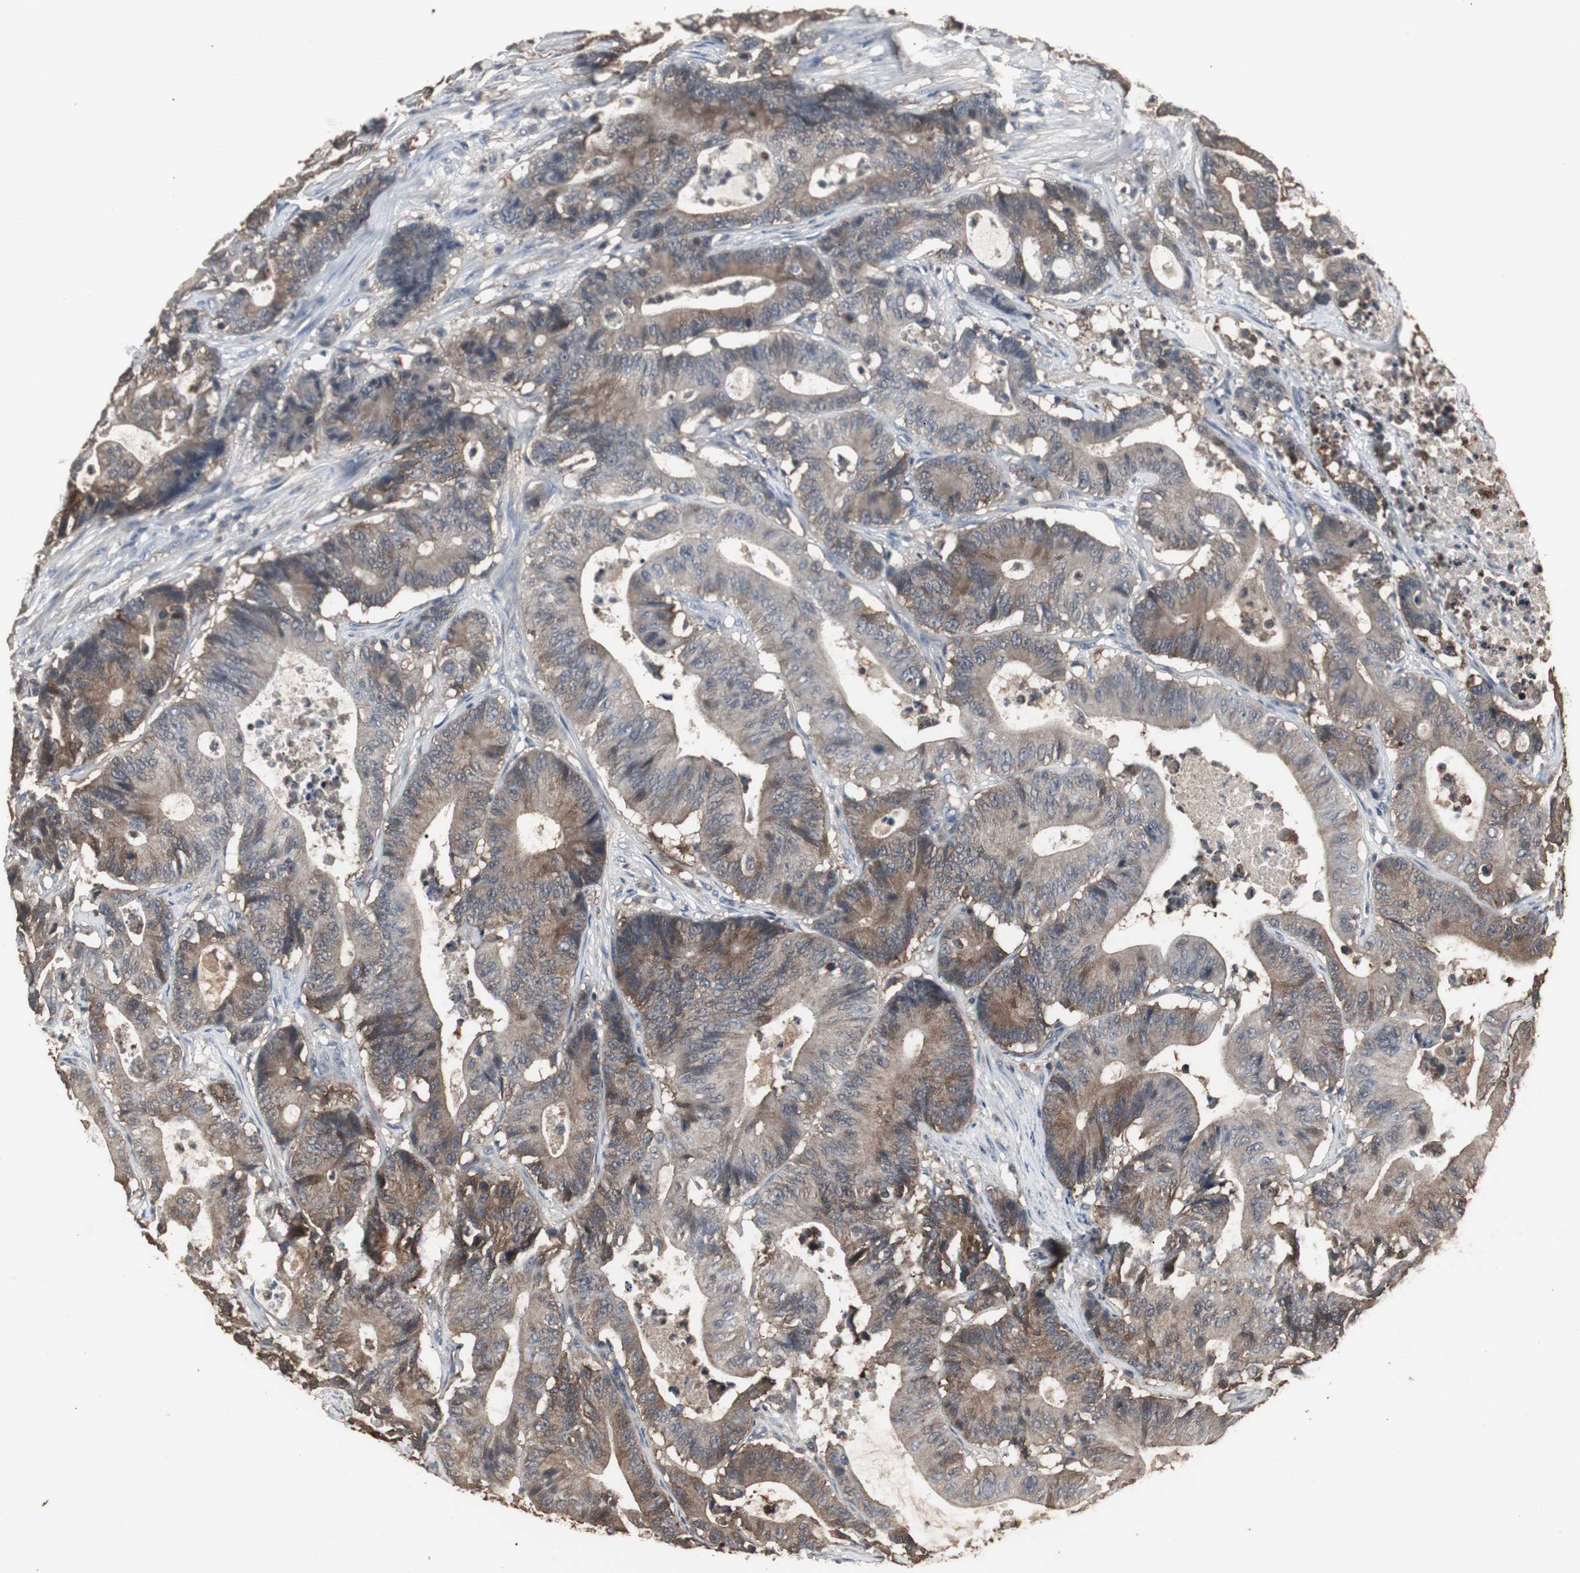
{"staining": {"intensity": "moderate", "quantity": ">75%", "location": "cytoplasmic/membranous"}, "tissue": "colorectal cancer", "cell_type": "Tumor cells", "image_type": "cancer", "snomed": [{"axis": "morphology", "description": "Adenocarcinoma, NOS"}, {"axis": "topography", "description": "Colon"}], "caption": "Protein expression analysis of human colorectal cancer reveals moderate cytoplasmic/membranous staining in approximately >75% of tumor cells.", "gene": "HPRT1", "patient": {"sex": "female", "age": 84}}